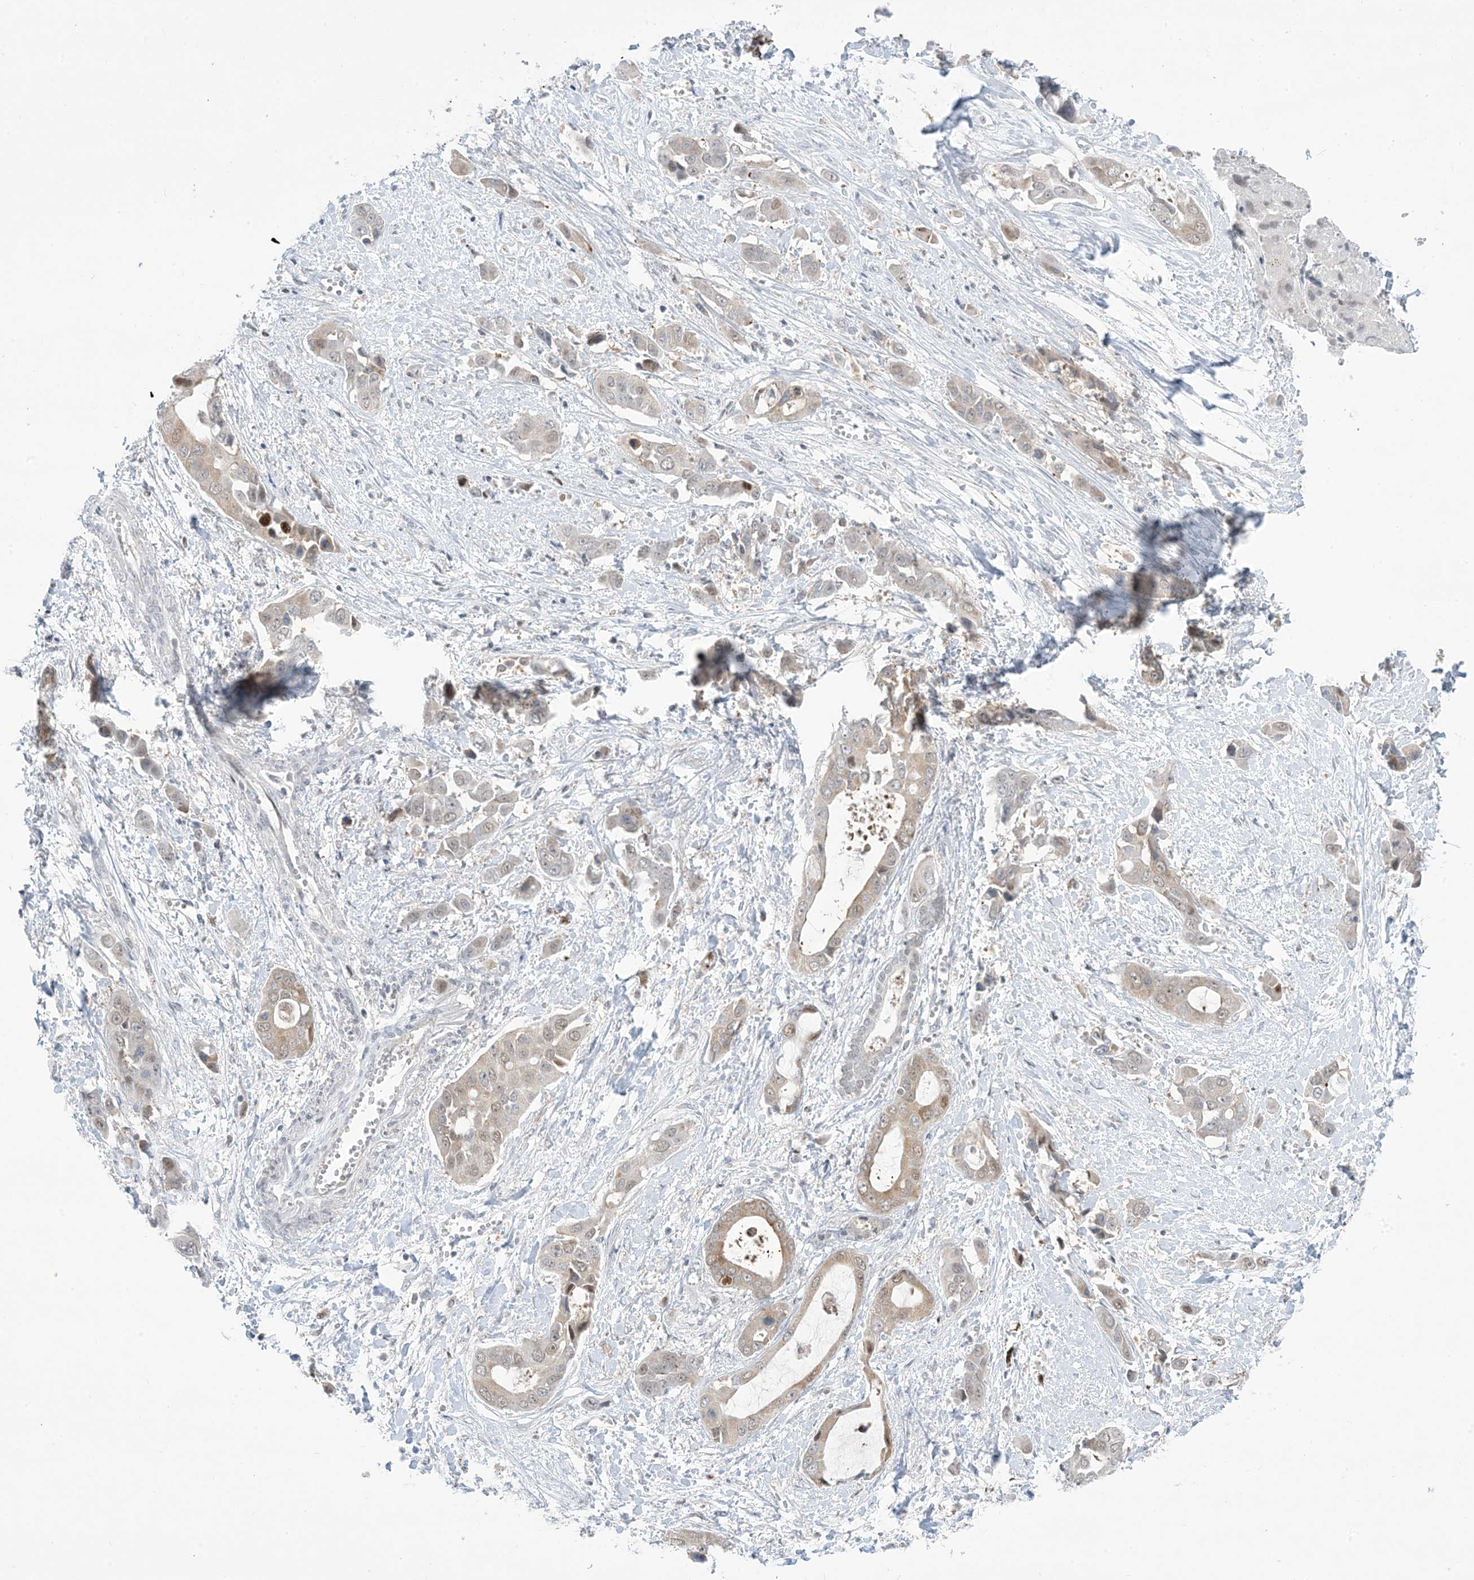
{"staining": {"intensity": "weak", "quantity": "<25%", "location": "cytoplasmic/membranous"}, "tissue": "liver cancer", "cell_type": "Tumor cells", "image_type": "cancer", "snomed": [{"axis": "morphology", "description": "Cholangiocarcinoma"}, {"axis": "topography", "description": "Liver"}], "caption": "Liver cholangiocarcinoma was stained to show a protein in brown. There is no significant staining in tumor cells.", "gene": "TFPT", "patient": {"sex": "female", "age": 52}}